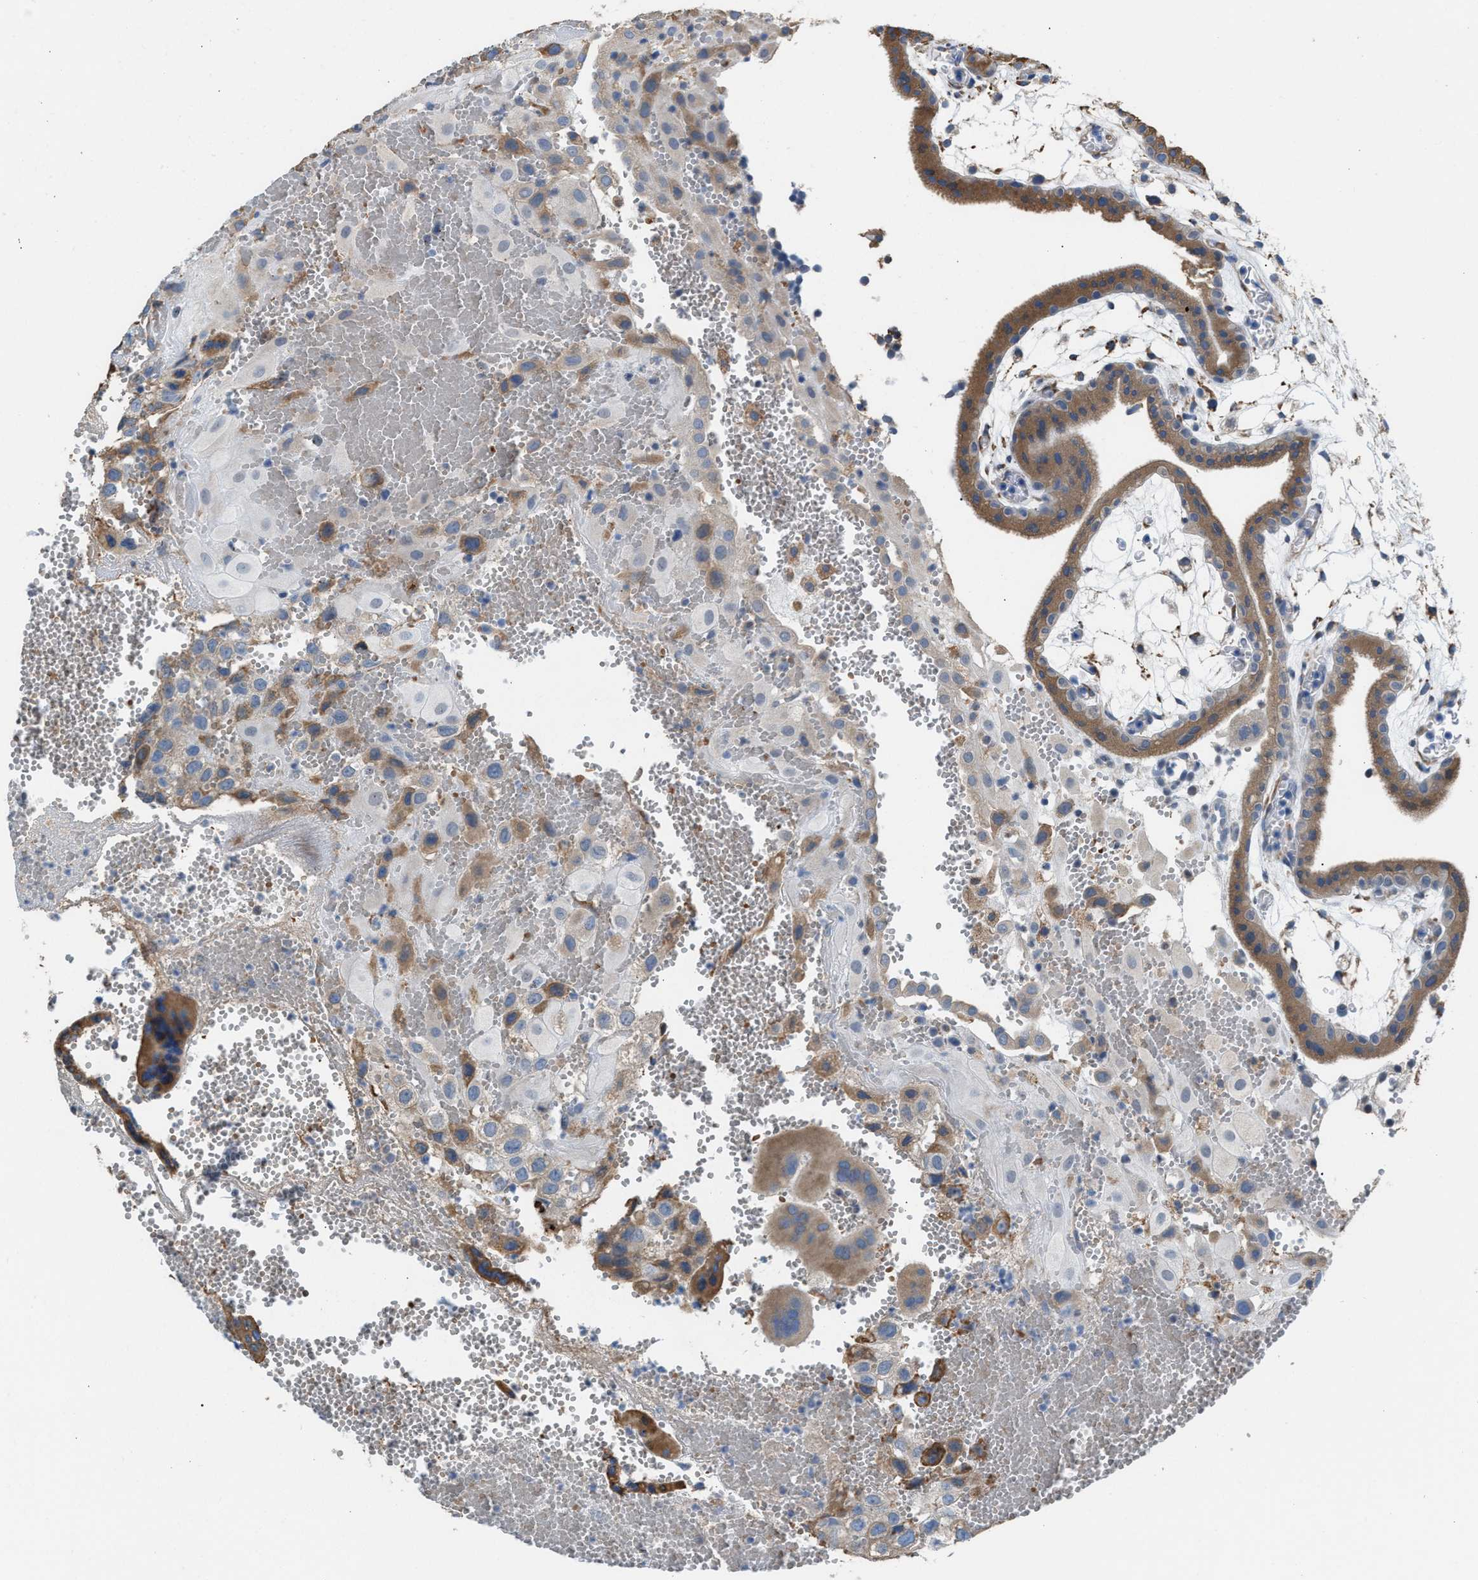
{"staining": {"intensity": "moderate", "quantity": "<25%", "location": "cytoplasmic/membranous"}, "tissue": "placenta", "cell_type": "Decidual cells", "image_type": "normal", "snomed": [{"axis": "morphology", "description": "Normal tissue, NOS"}, {"axis": "topography", "description": "Placenta"}], "caption": "About <25% of decidual cells in benign human placenta reveal moderate cytoplasmic/membranous protein positivity as visualized by brown immunohistochemical staining.", "gene": "CA3", "patient": {"sex": "female", "age": 18}}